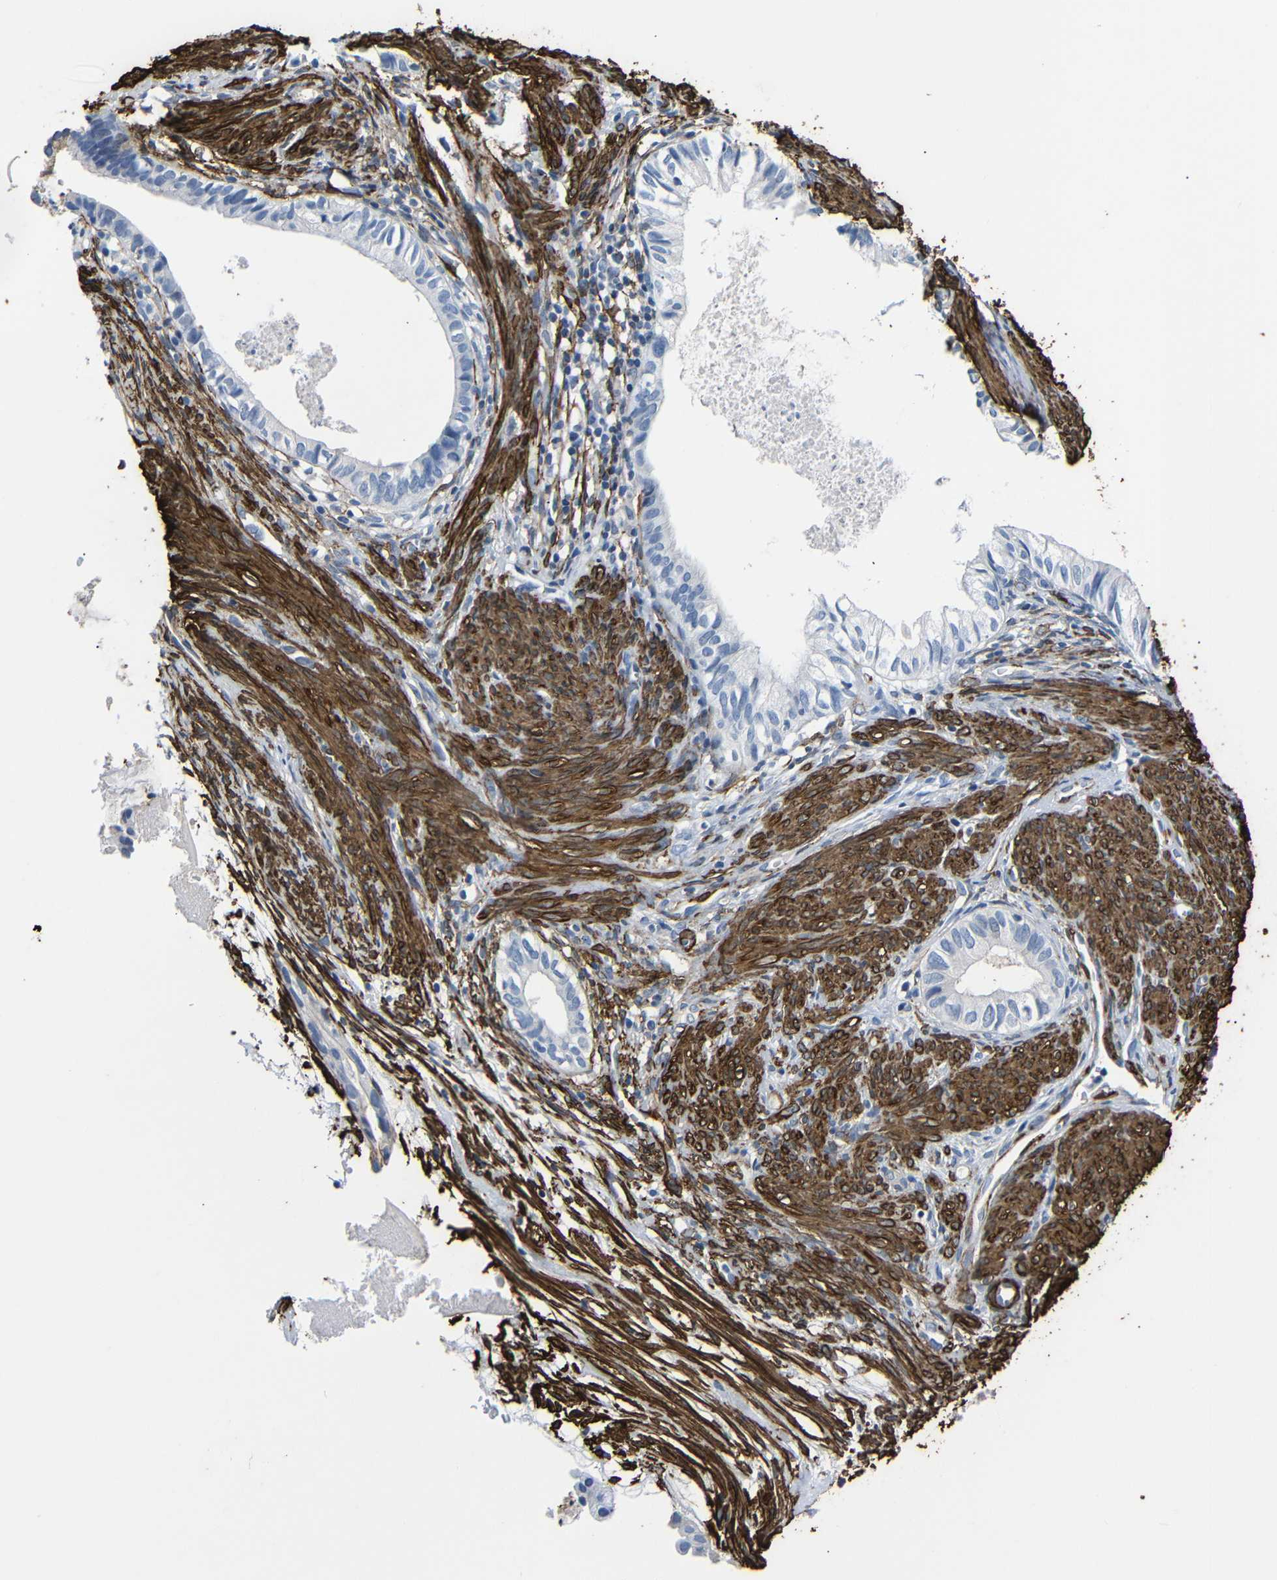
{"staining": {"intensity": "negative", "quantity": "none", "location": "none"}, "tissue": "cervical cancer", "cell_type": "Tumor cells", "image_type": "cancer", "snomed": [{"axis": "morphology", "description": "Normal tissue, NOS"}, {"axis": "morphology", "description": "Adenocarcinoma, NOS"}, {"axis": "topography", "description": "Cervix"}, {"axis": "topography", "description": "Endometrium"}], "caption": "DAB (3,3'-diaminobenzidine) immunohistochemical staining of human adenocarcinoma (cervical) reveals no significant positivity in tumor cells. (DAB (3,3'-diaminobenzidine) IHC with hematoxylin counter stain).", "gene": "ACTA2", "patient": {"sex": "female", "age": 86}}